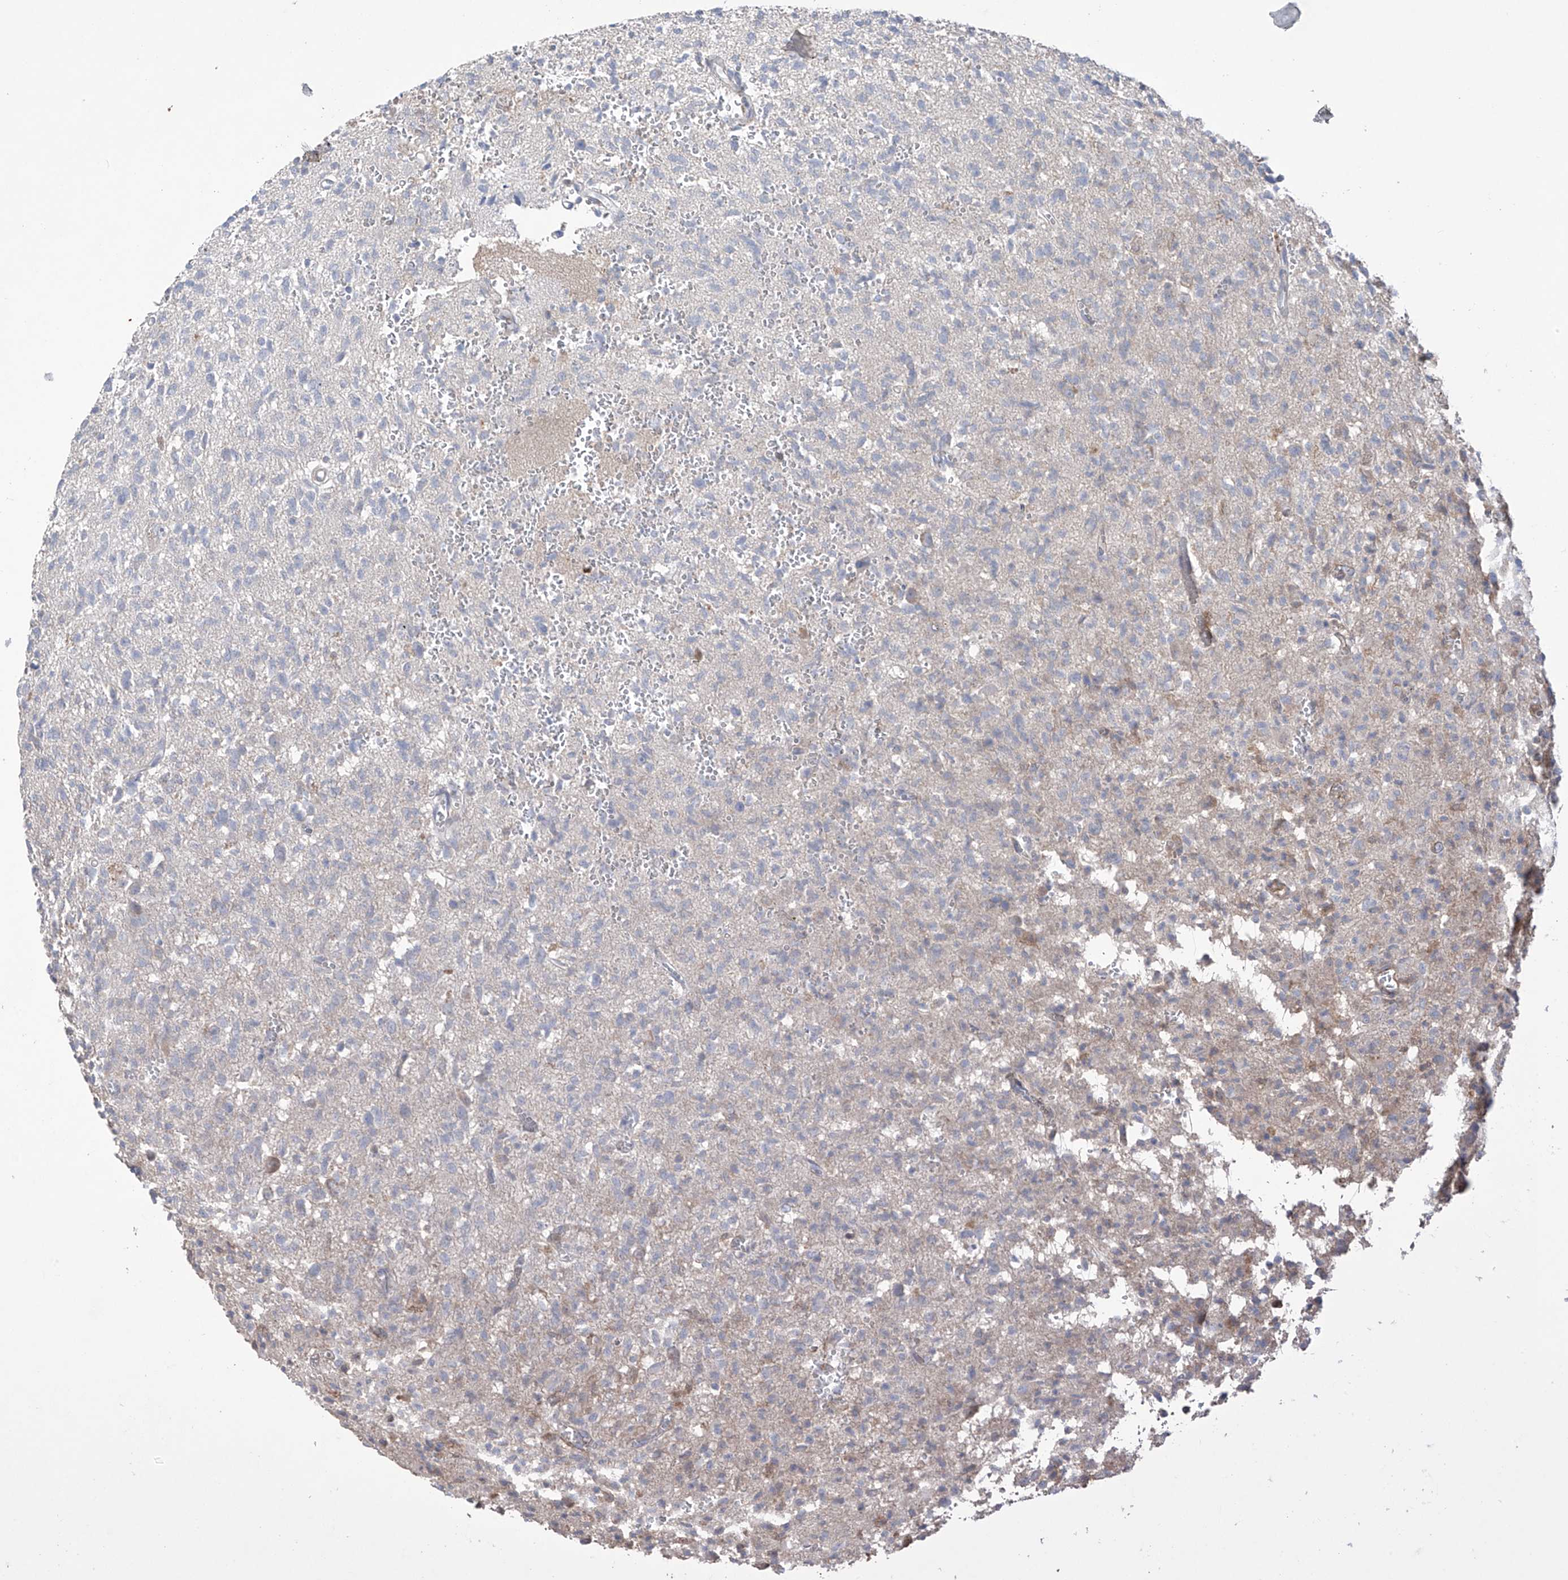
{"staining": {"intensity": "negative", "quantity": "none", "location": "none"}, "tissue": "glioma", "cell_type": "Tumor cells", "image_type": "cancer", "snomed": [{"axis": "morphology", "description": "Glioma, malignant, High grade"}, {"axis": "topography", "description": "Brain"}], "caption": "High power microscopy photomicrograph of an immunohistochemistry photomicrograph of malignant glioma (high-grade), revealing no significant expression in tumor cells. Nuclei are stained in blue.", "gene": "TRMU", "patient": {"sex": "female", "age": 57}}